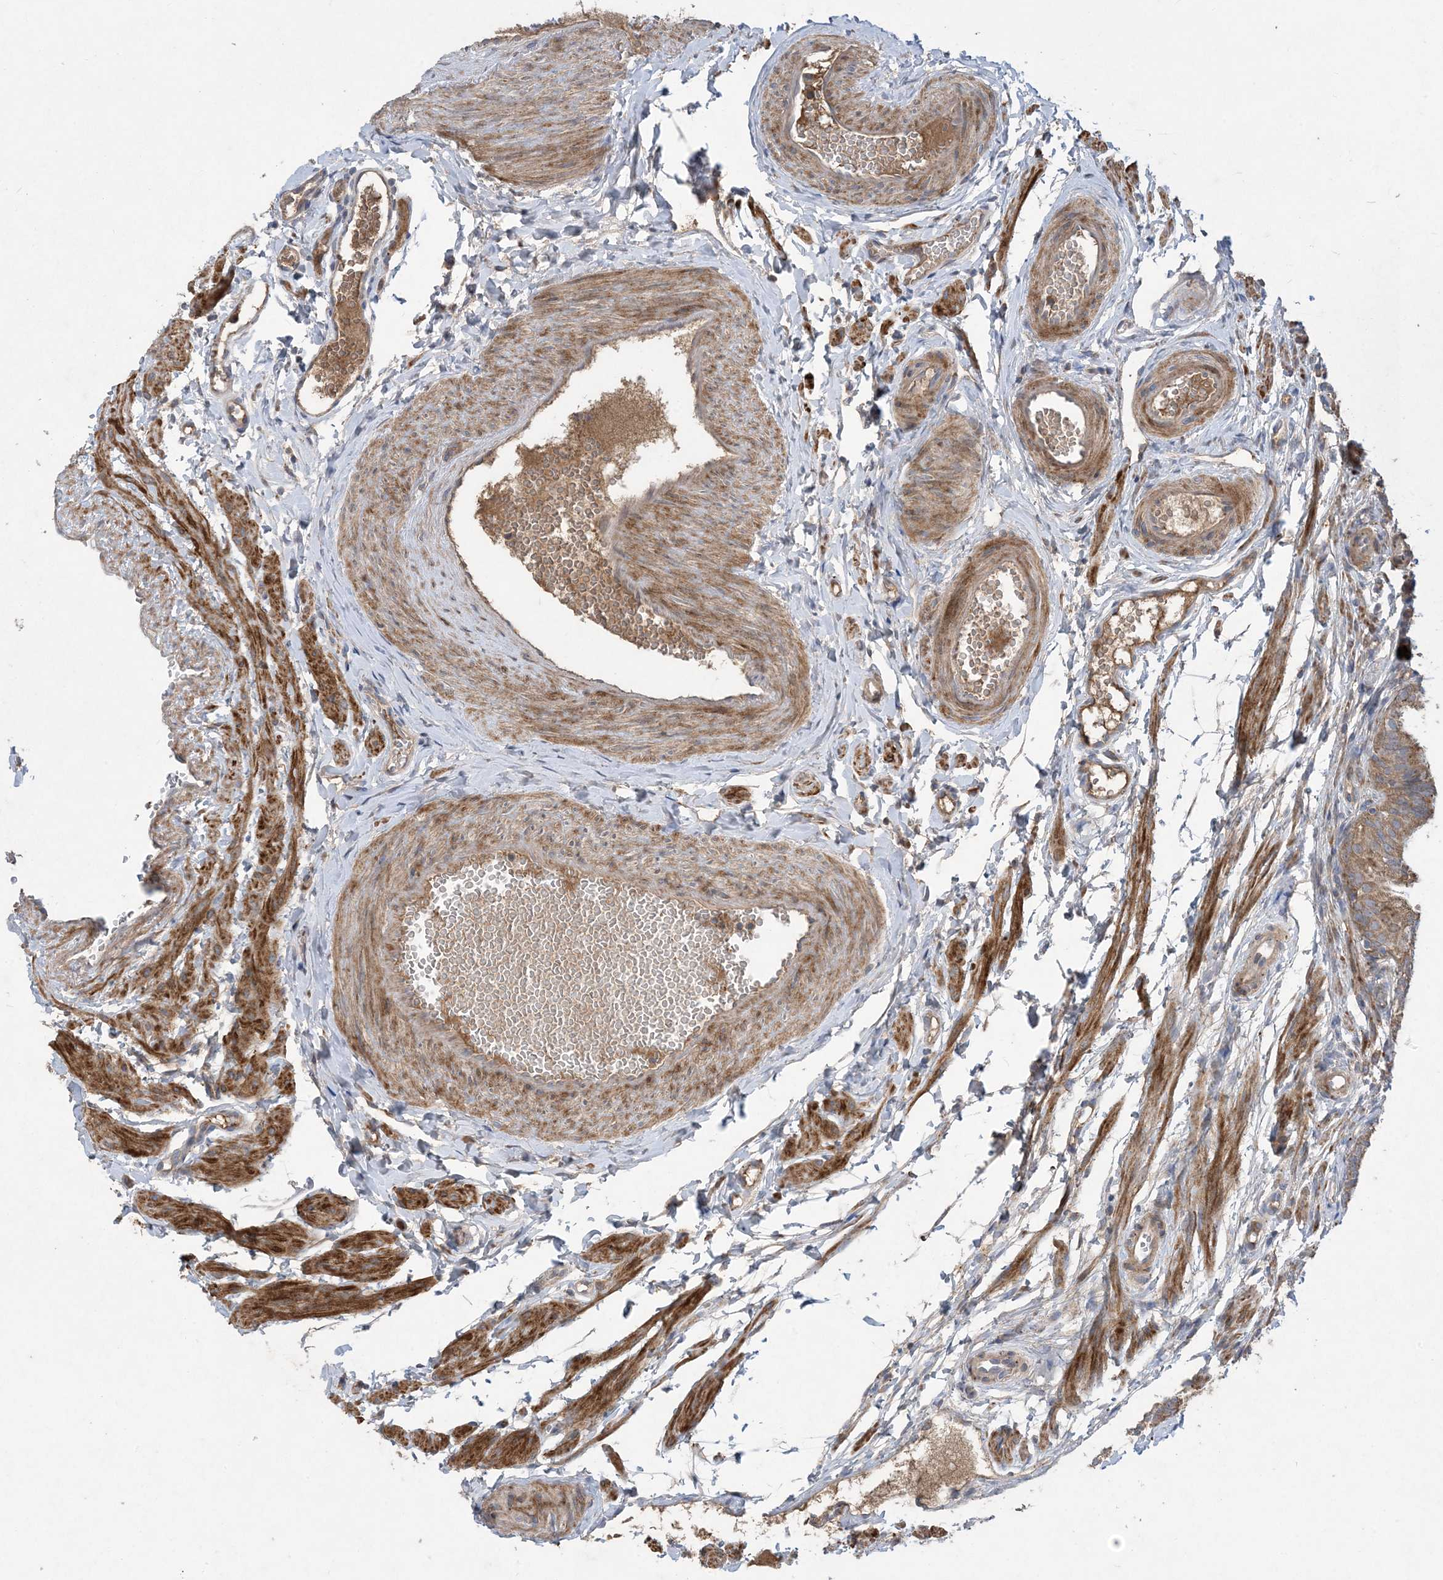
{"staining": {"intensity": "moderate", "quantity": "25%-75%", "location": "cytoplasmic/membranous"}, "tissue": "fallopian tube", "cell_type": "Glandular cells", "image_type": "normal", "snomed": [{"axis": "morphology", "description": "Normal tissue, NOS"}, {"axis": "topography", "description": "Fallopian tube"}], "caption": "Glandular cells show medium levels of moderate cytoplasmic/membranous expression in approximately 25%-75% of cells in unremarkable human fallopian tube. The staining was performed using DAB (3,3'-diaminobenzidine) to visualize the protein expression in brown, while the nuclei were stained in blue with hematoxylin (Magnification: 20x).", "gene": "MASP2", "patient": {"sex": "female", "age": 35}}